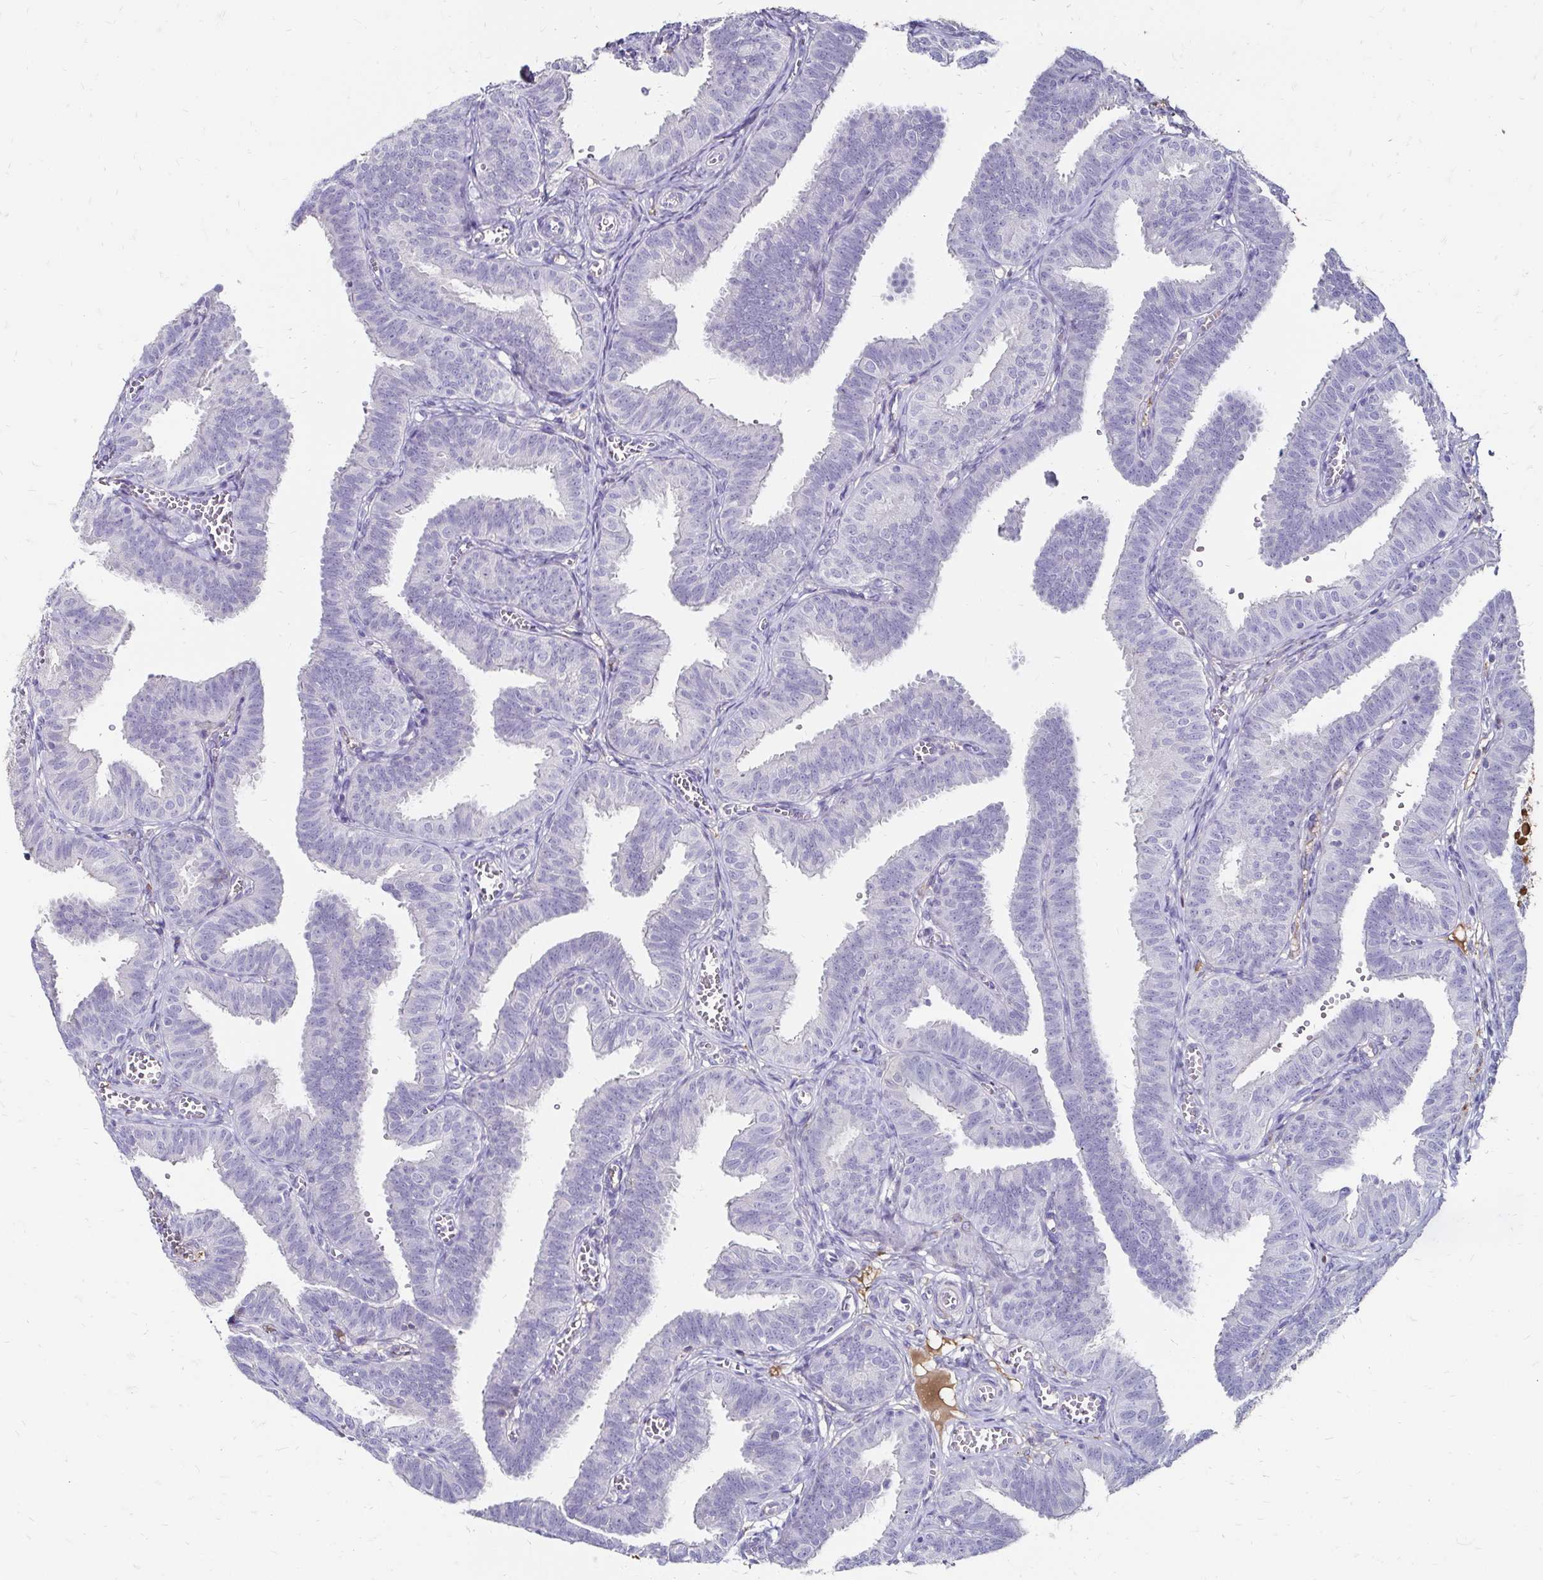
{"staining": {"intensity": "negative", "quantity": "none", "location": "none"}, "tissue": "fallopian tube", "cell_type": "Glandular cells", "image_type": "normal", "snomed": [{"axis": "morphology", "description": "Normal tissue, NOS"}, {"axis": "topography", "description": "Fallopian tube"}], "caption": "Immunohistochemical staining of normal fallopian tube reveals no significant positivity in glandular cells. (Stains: DAB immunohistochemistry with hematoxylin counter stain, Microscopy: brightfield microscopy at high magnification).", "gene": "SCG3", "patient": {"sex": "female", "age": 25}}